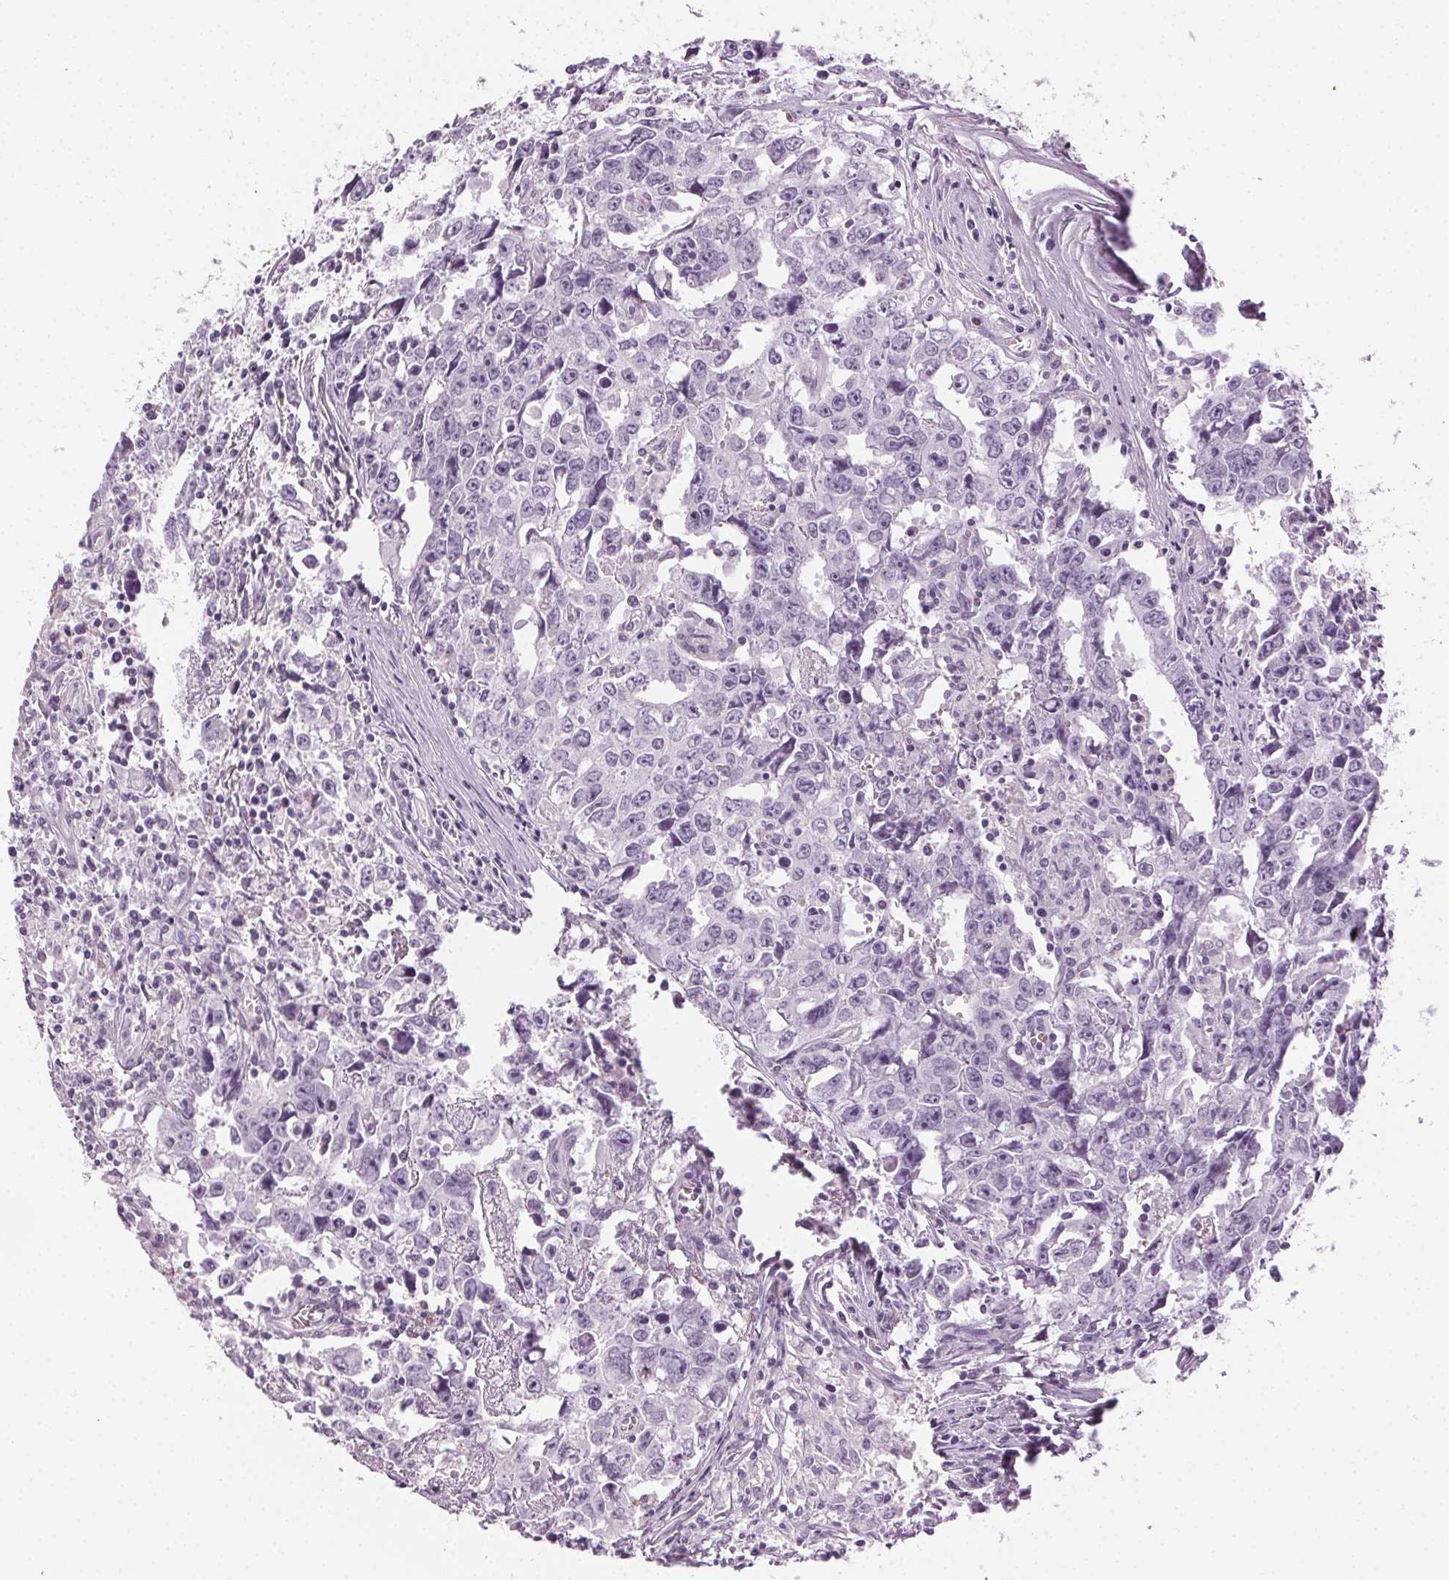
{"staining": {"intensity": "negative", "quantity": "none", "location": "none"}, "tissue": "testis cancer", "cell_type": "Tumor cells", "image_type": "cancer", "snomed": [{"axis": "morphology", "description": "Carcinoma, Embryonal, NOS"}, {"axis": "topography", "description": "Testis"}], "caption": "Immunohistochemical staining of human testis cancer (embryonal carcinoma) demonstrates no significant staining in tumor cells. The staining was performed using DAB to visualize the protein expression in brown, while the nuclei were stained in blue with hematoxylin (Magnification: 20x).", "gene": "MPO", "patient": {"sex": "male", "age": 22}}